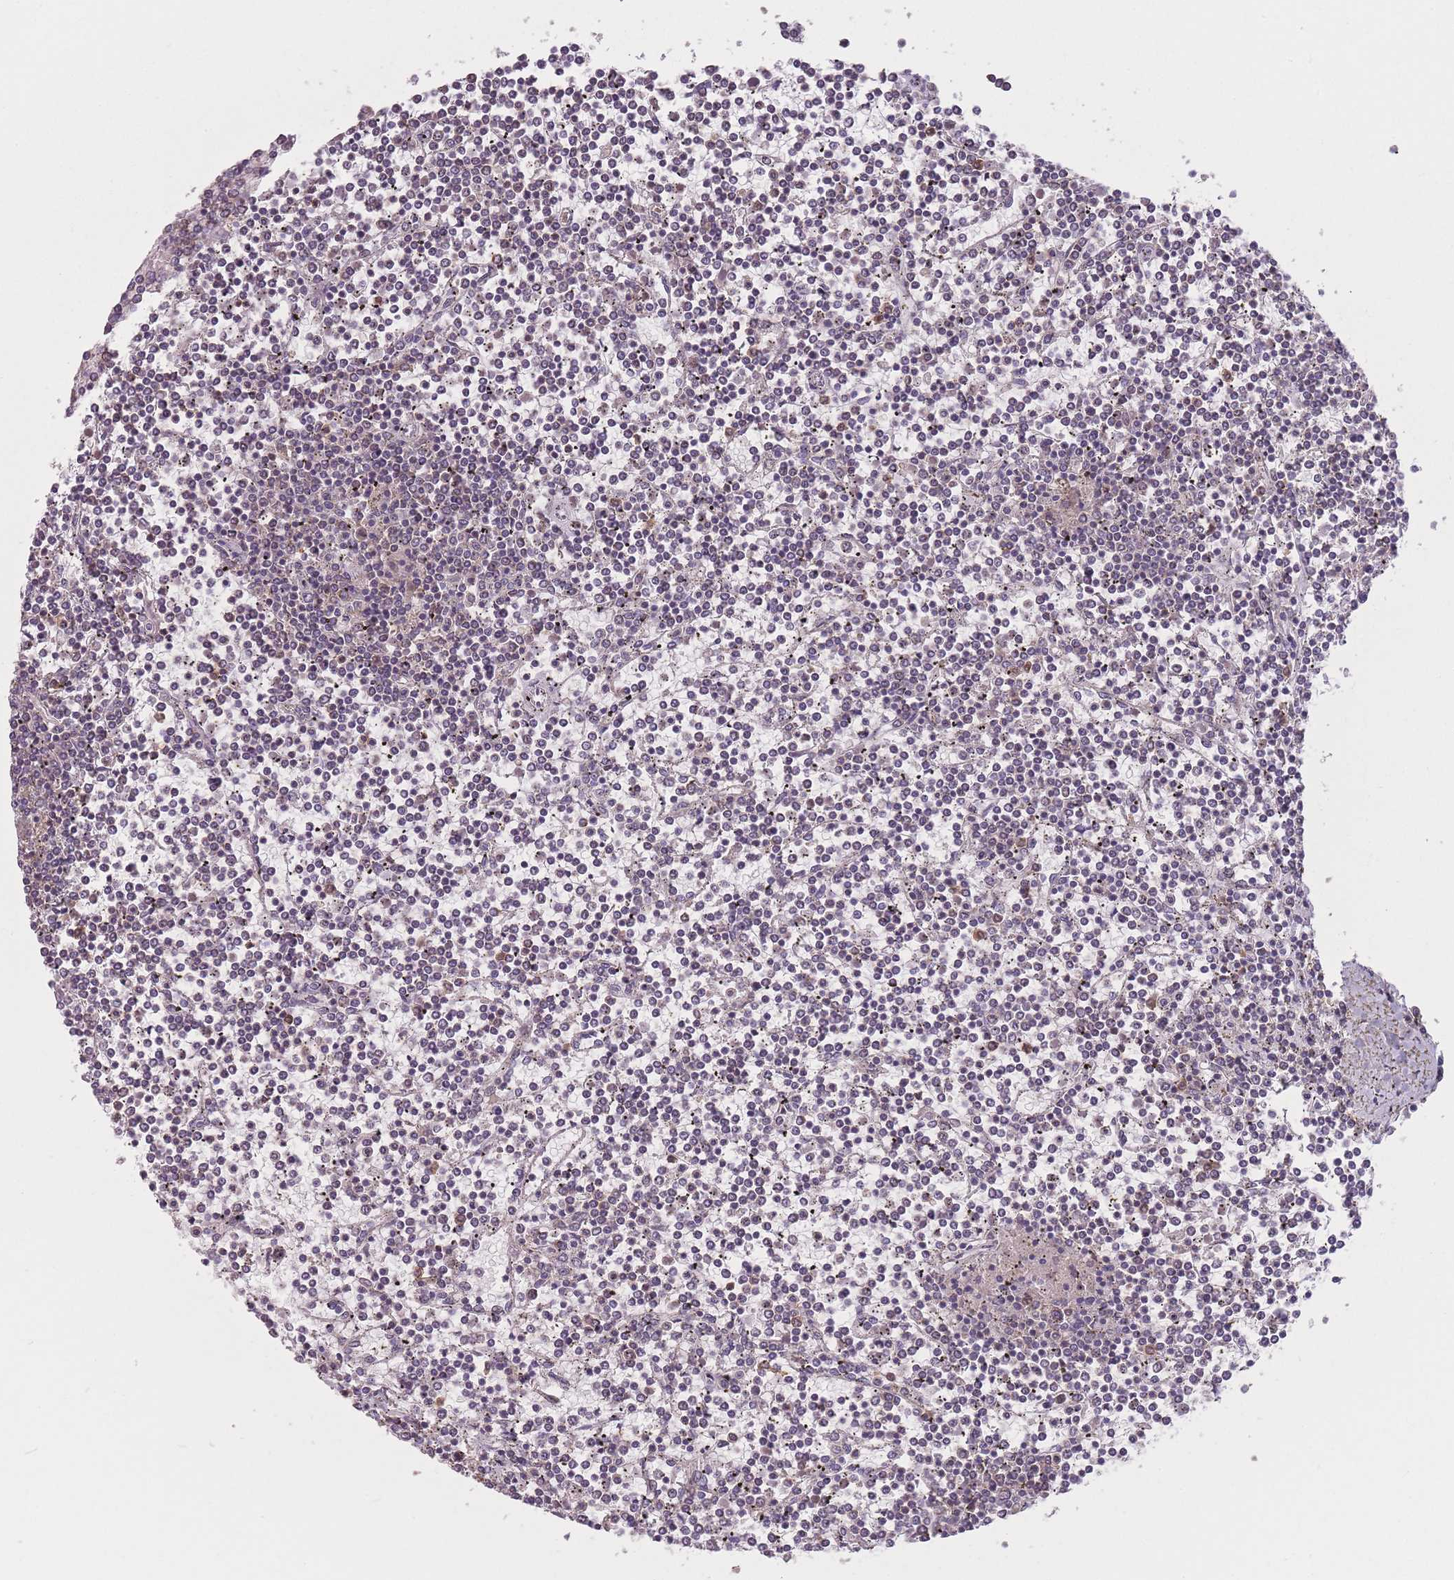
{"staining": {"intensity": "negative", "quantity": "none", "location": "none"}, "tissue": "lymphoma", "cell_type": "Tumor cells", "image_type": "cancer", "snomed": [{"axis": "morphology", "description": "Malignant lymphoma, non-Hodgkin's type, Low grade"}, {"axis": "topography", "description": "Spleen"}], "caption": "An immunohistochemistry (IHC) histopathology image of low-grade malignant lymphoma, non-Hodgkin's type is shown. There is no staining in tumor cells of low-grade malignant lymphoma, non-Hodgkin's type. (IHC, brightfield microscopy, high magnification).", "gene": "PRAM1", "patient": {"sex": "female", "age": 19}}